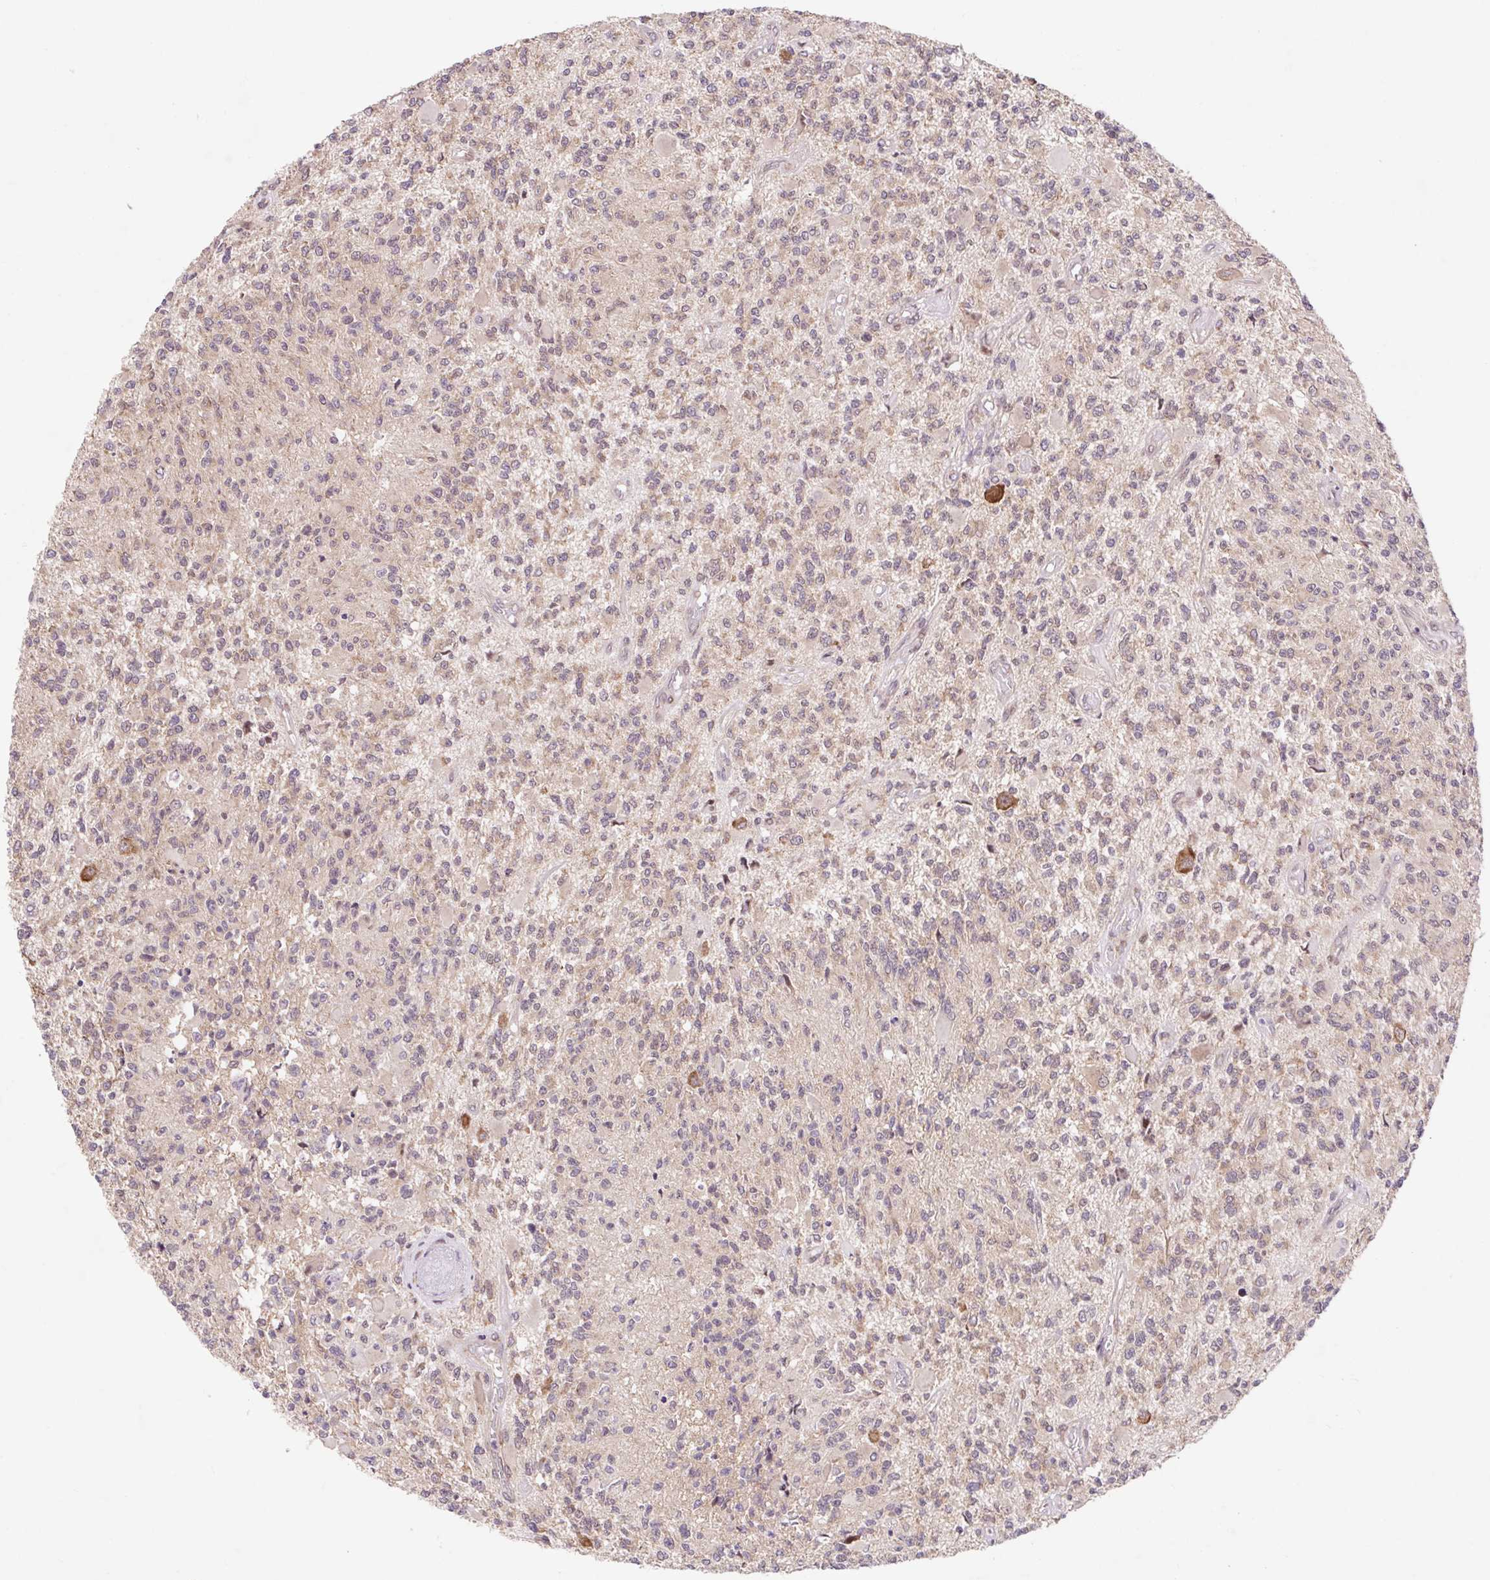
{"staining": {"intensity": "weak", "quantity": "25%-75%", "location": "cytoplasmic/membranous"}, "tissue": "glioma", "cell_type": "Tumor cells", "image_type": "cancer", "snomed": [{"axis": "morphology", "description": "Glioma, malignant, High grade"}, {"axis": "topography", "description": "Brain"}], "caption": "A histopathology image showing weak cytoplasmic/membranous expression in approximately 25%-75% of tumor cells in glioma, as visualized by brown immunohistochemical staining.", "gene": "HFE", "patient": {"sex": "female", "age": 63}}